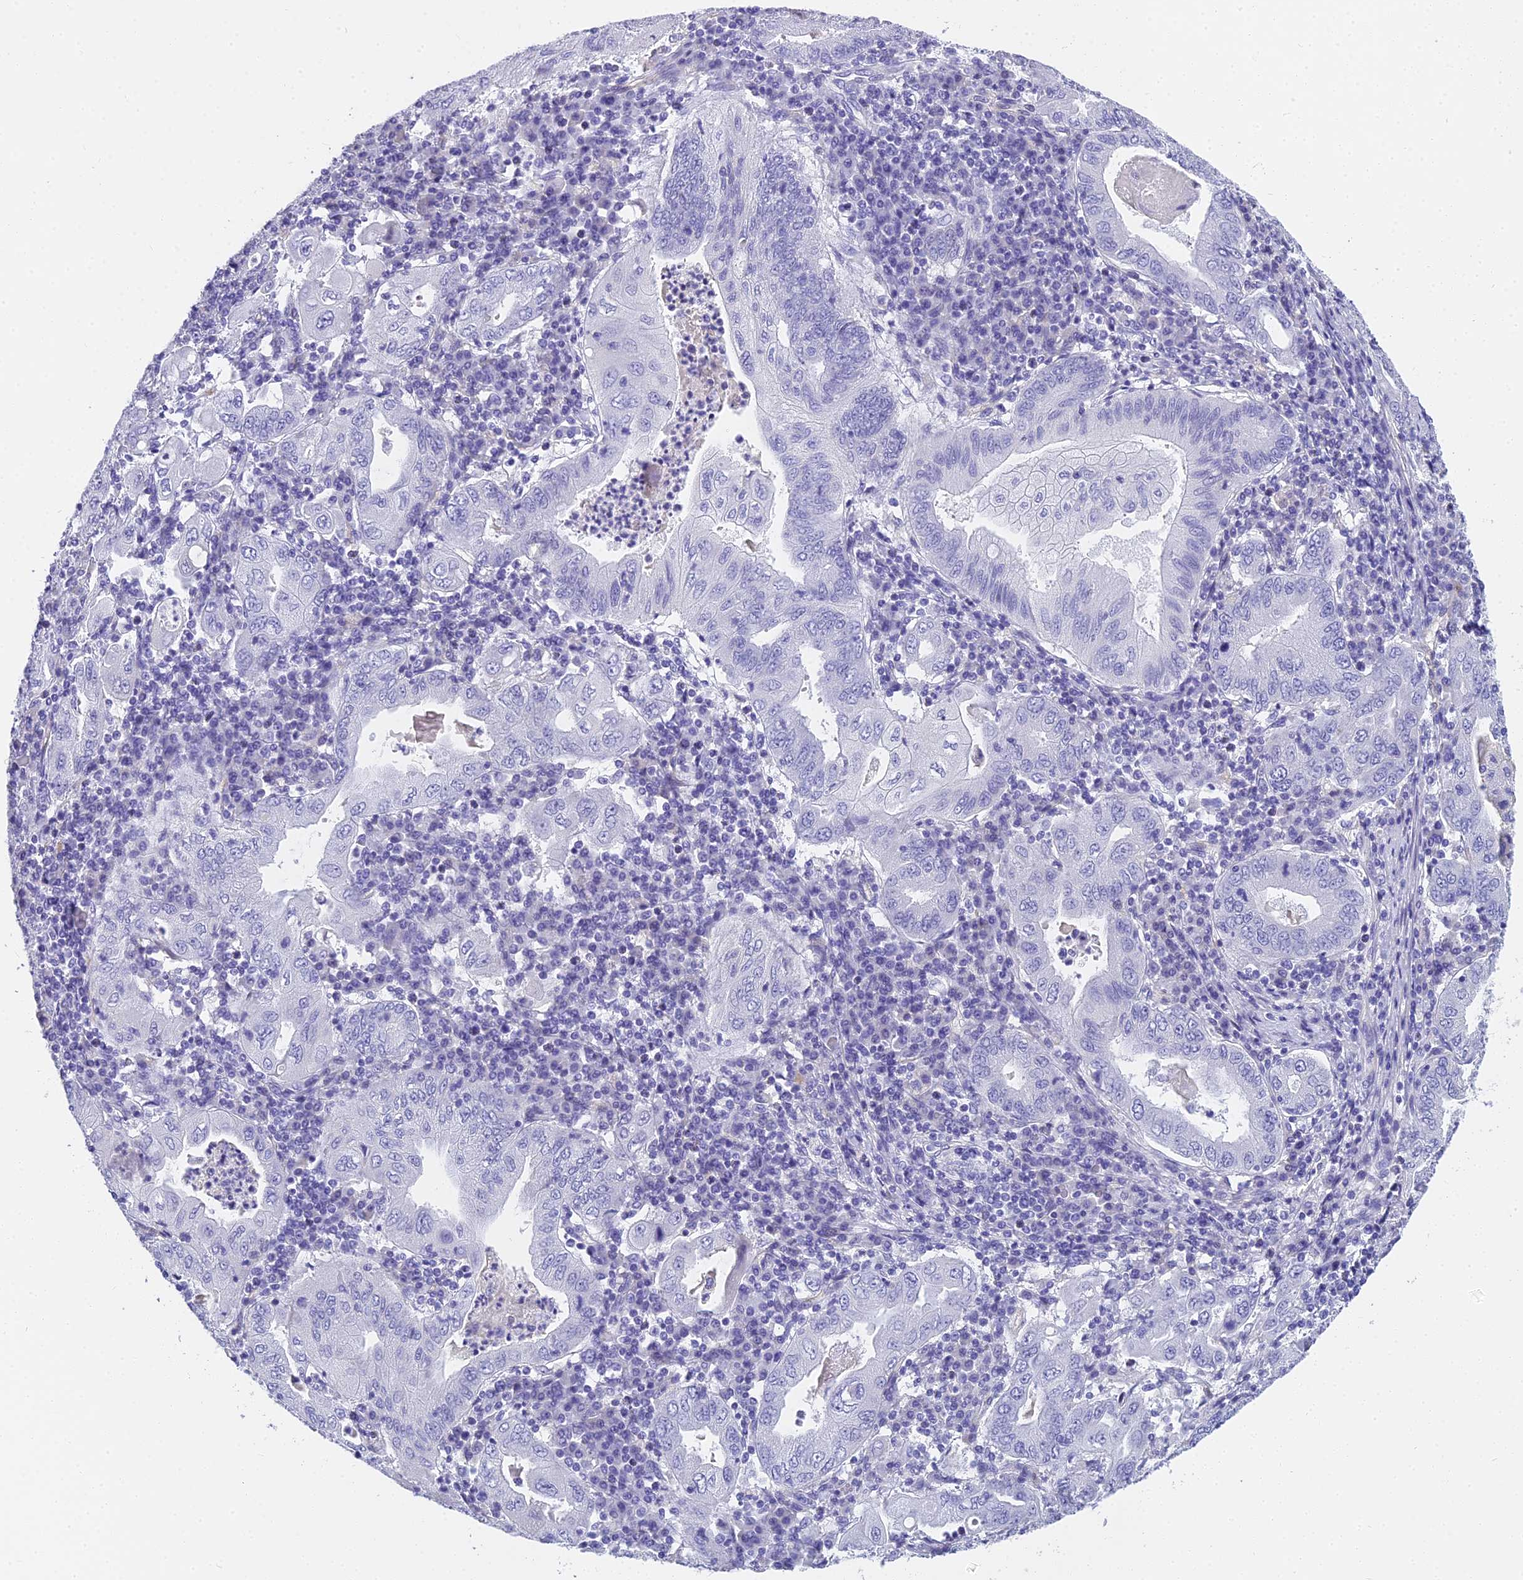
{"staining": {"intensity": "negative", "quantity": "none", "location": "none"}, "tissue": "stomach cancer", "cell_type": "Tumor cells", "image_type": "cancer", "snomed": [{"axis": "morphology", "description": "Normal tissue, NOS"}, {"axis": "morphology", "description": "Adenocarcinoma, NOS"}, {"axis": "topography", "description": "Esophagus"}, {"axis": "topography", "description": "Stomach, upper"}, {"axis": "topography", "description": "Peripheral nerve tissue"}], "caption": "DAB (3,3'-diaminobenzidine) immunohistochemical staining of stomach adenocarcinoma displays no significant staining in tumor cells.", "gene": "NINJ1", "patient": {"sex": "male", "age": 62}}